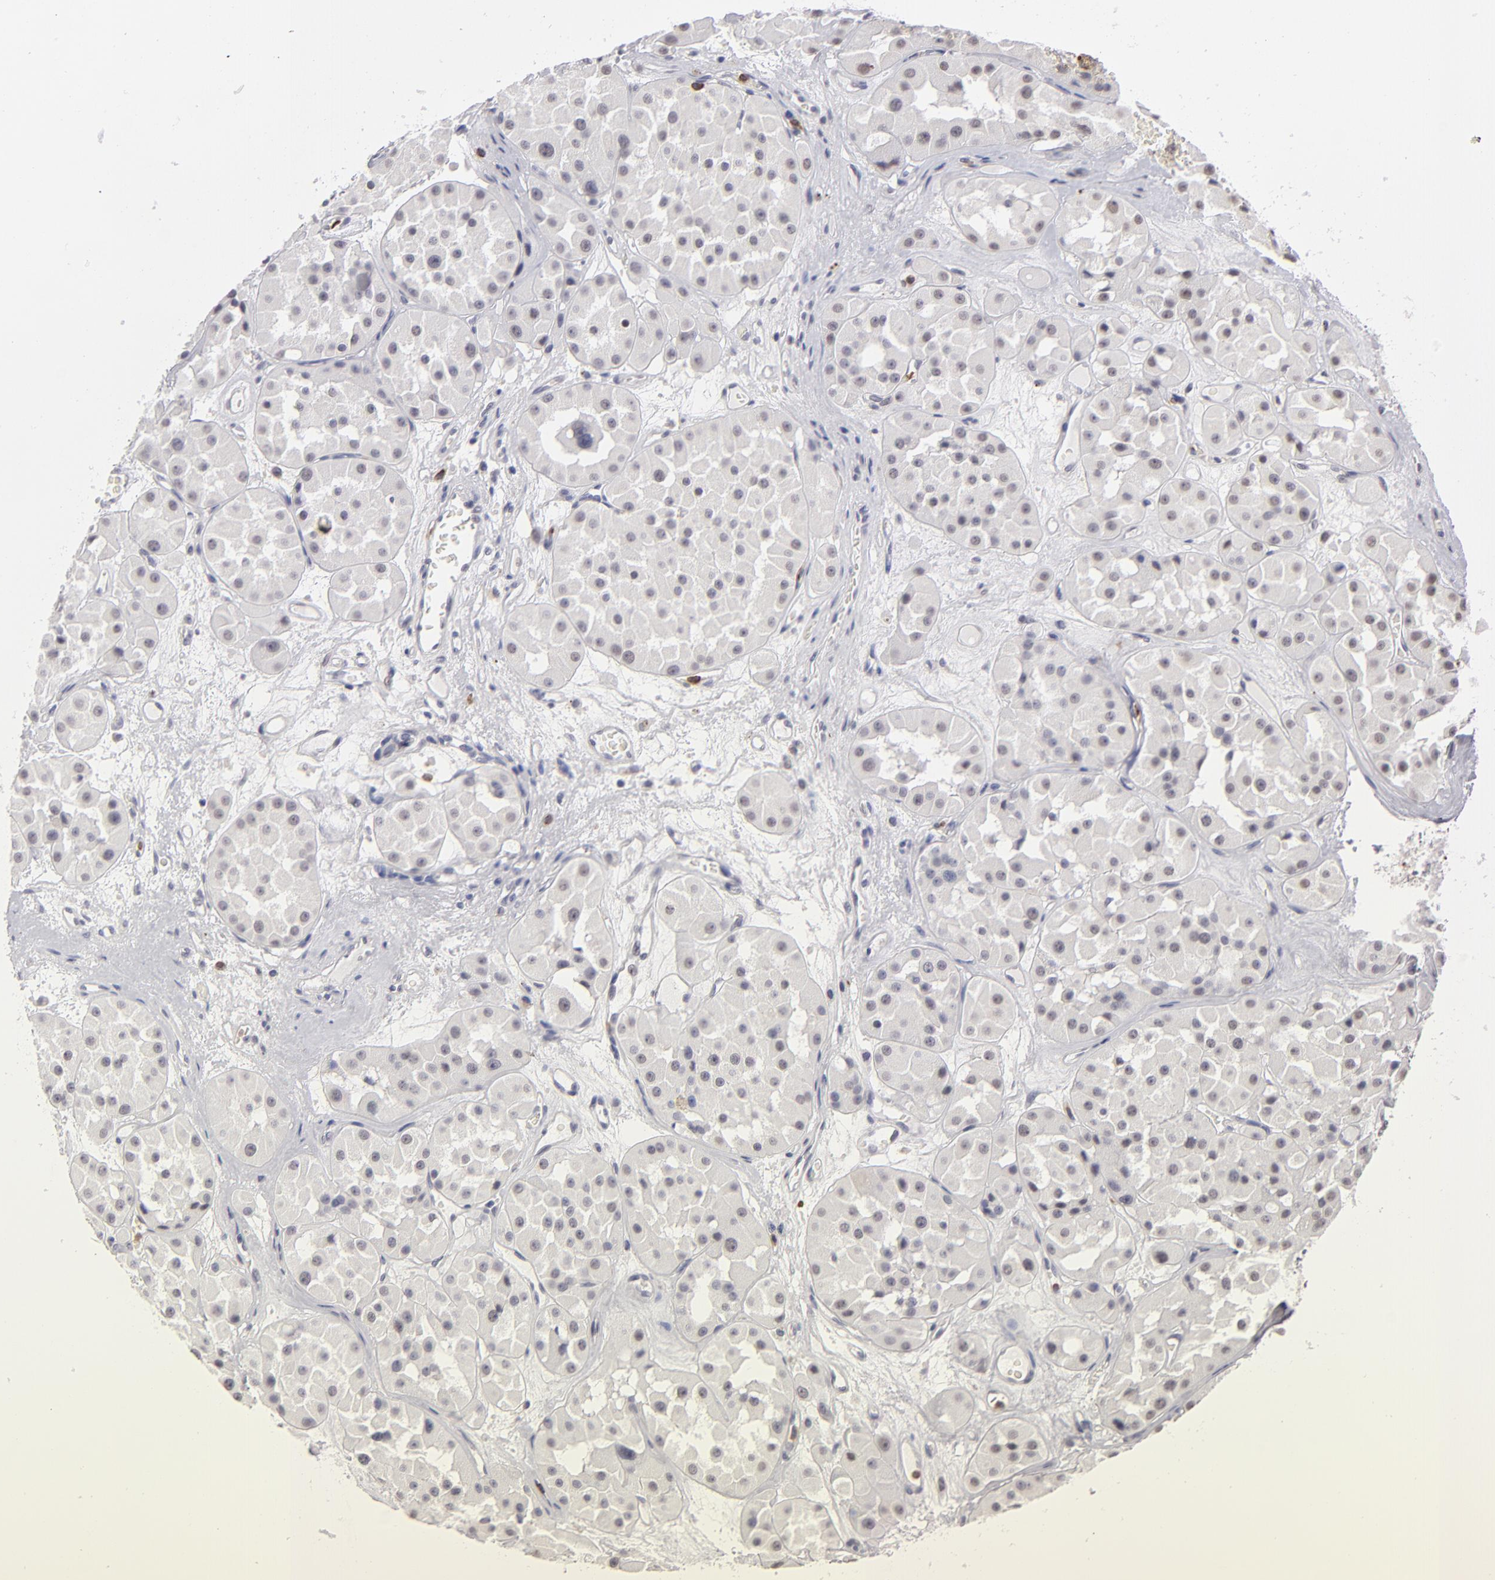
{"staining": {"intensity": "weak", "quantity": "<25%", "location": "nuclear"}, "tissue": "renal cancer", "cell_type": "Tumor cells", "image_type": "cancer", "snomed": [{"axis": "morphology", "description": "Adenocarcinoma, uncertain malignant potential"}, {"axis": "topography", "description": "Kidney"}], "caption": "Tumor cells show no significant protein positivity in renal adenocarcinoma,  uncertain malignant potential.", "gene": "MGAM", "patient": {"sex": "male", "age": 63}}